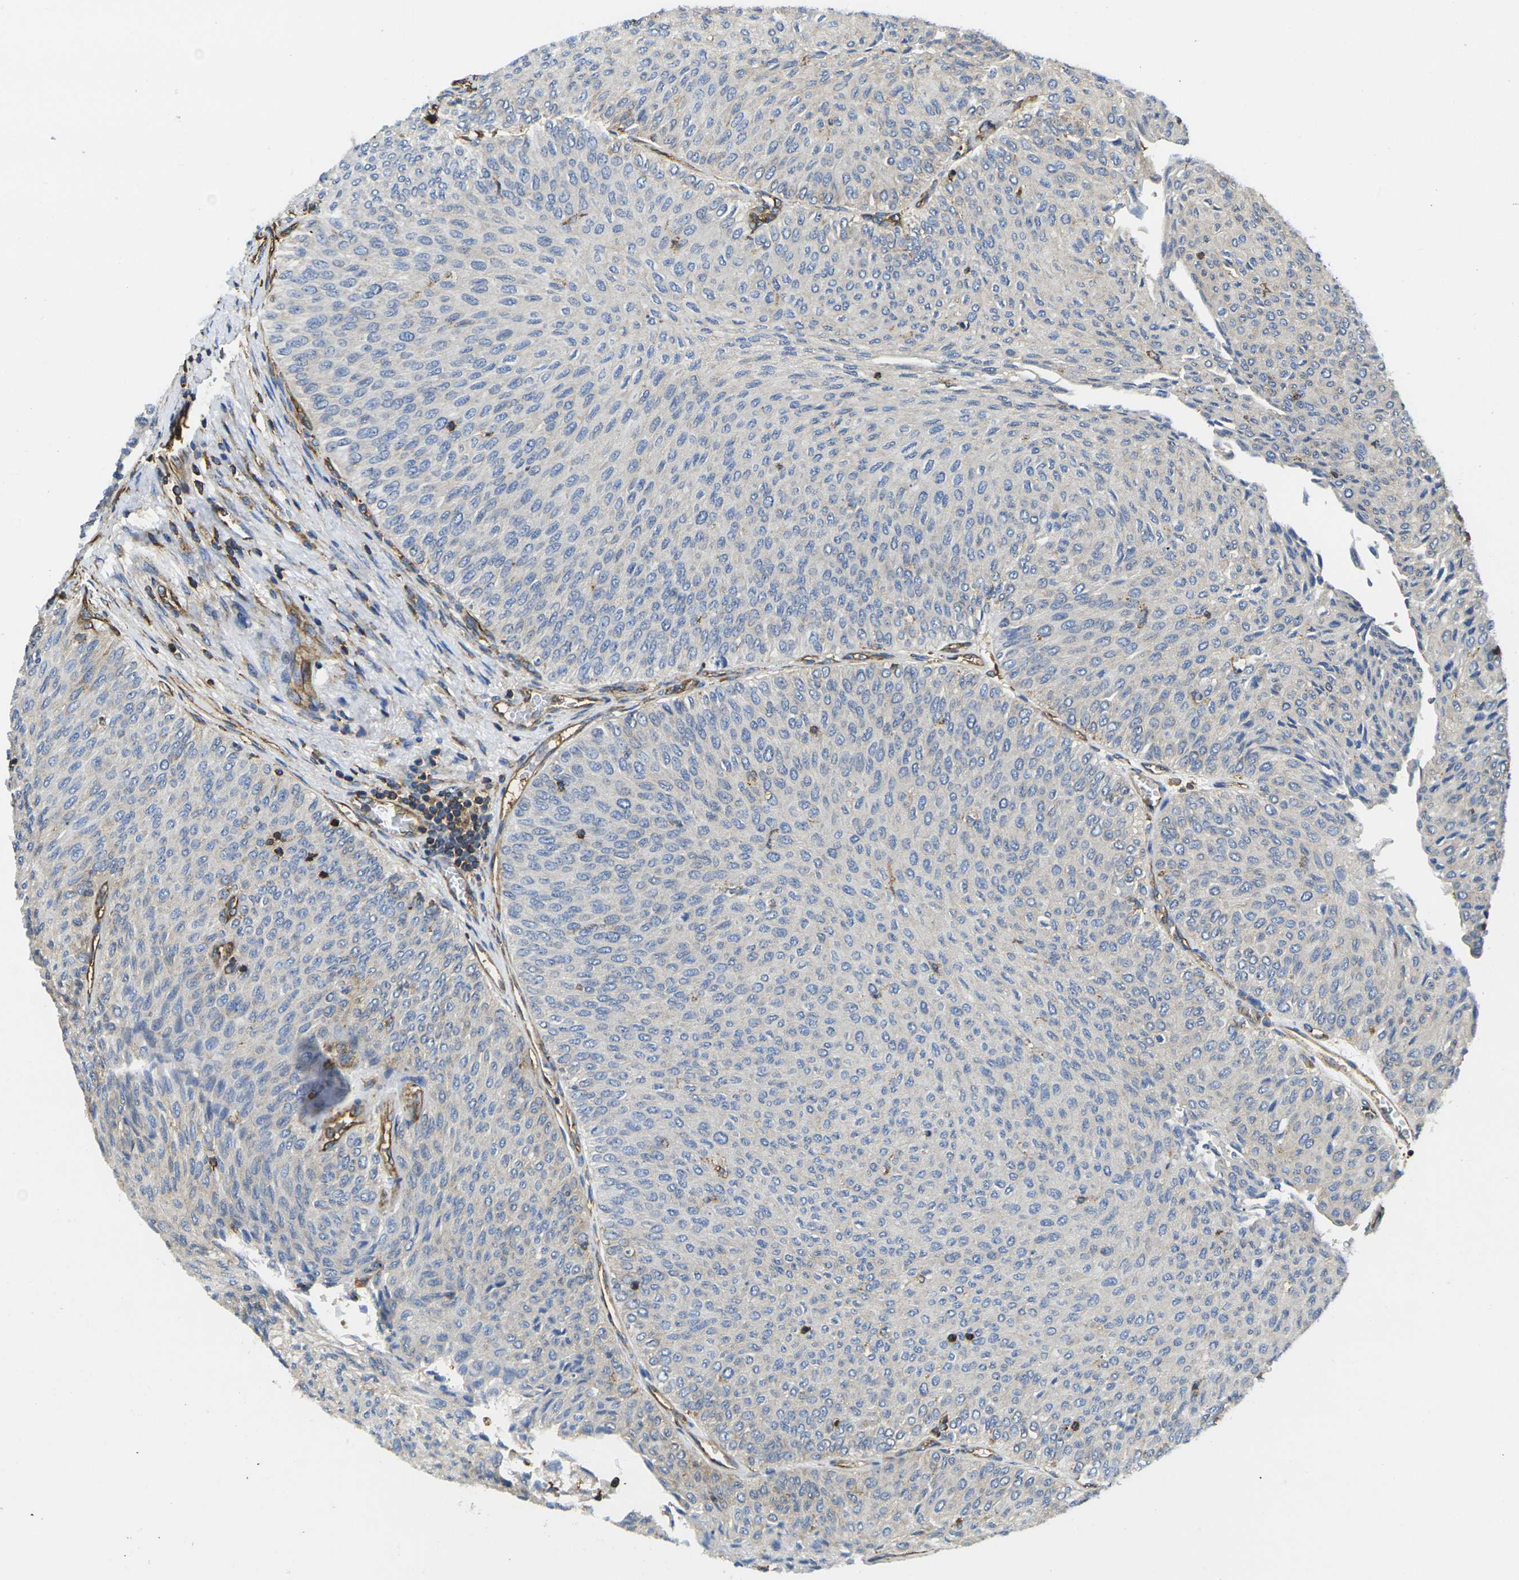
{"staining": {"intensity": "negative", "quantity": "none", "location": "none"}, "tissue": "urothelial cancer", "cell_type": "Tumor cells", "image_type": "cancer", "snomed": [{"axis": "morphology", "description": "Urothelial carcinoma, Low grade"}, {"axis": "topography", "description": "Urinary bladder"}], "caption": "Tumor cells show no significant protein staining in urothelial carcinoma (low-grade).", "gene": "FAM110D", "patient": {"sex": "male", "age": 78}}